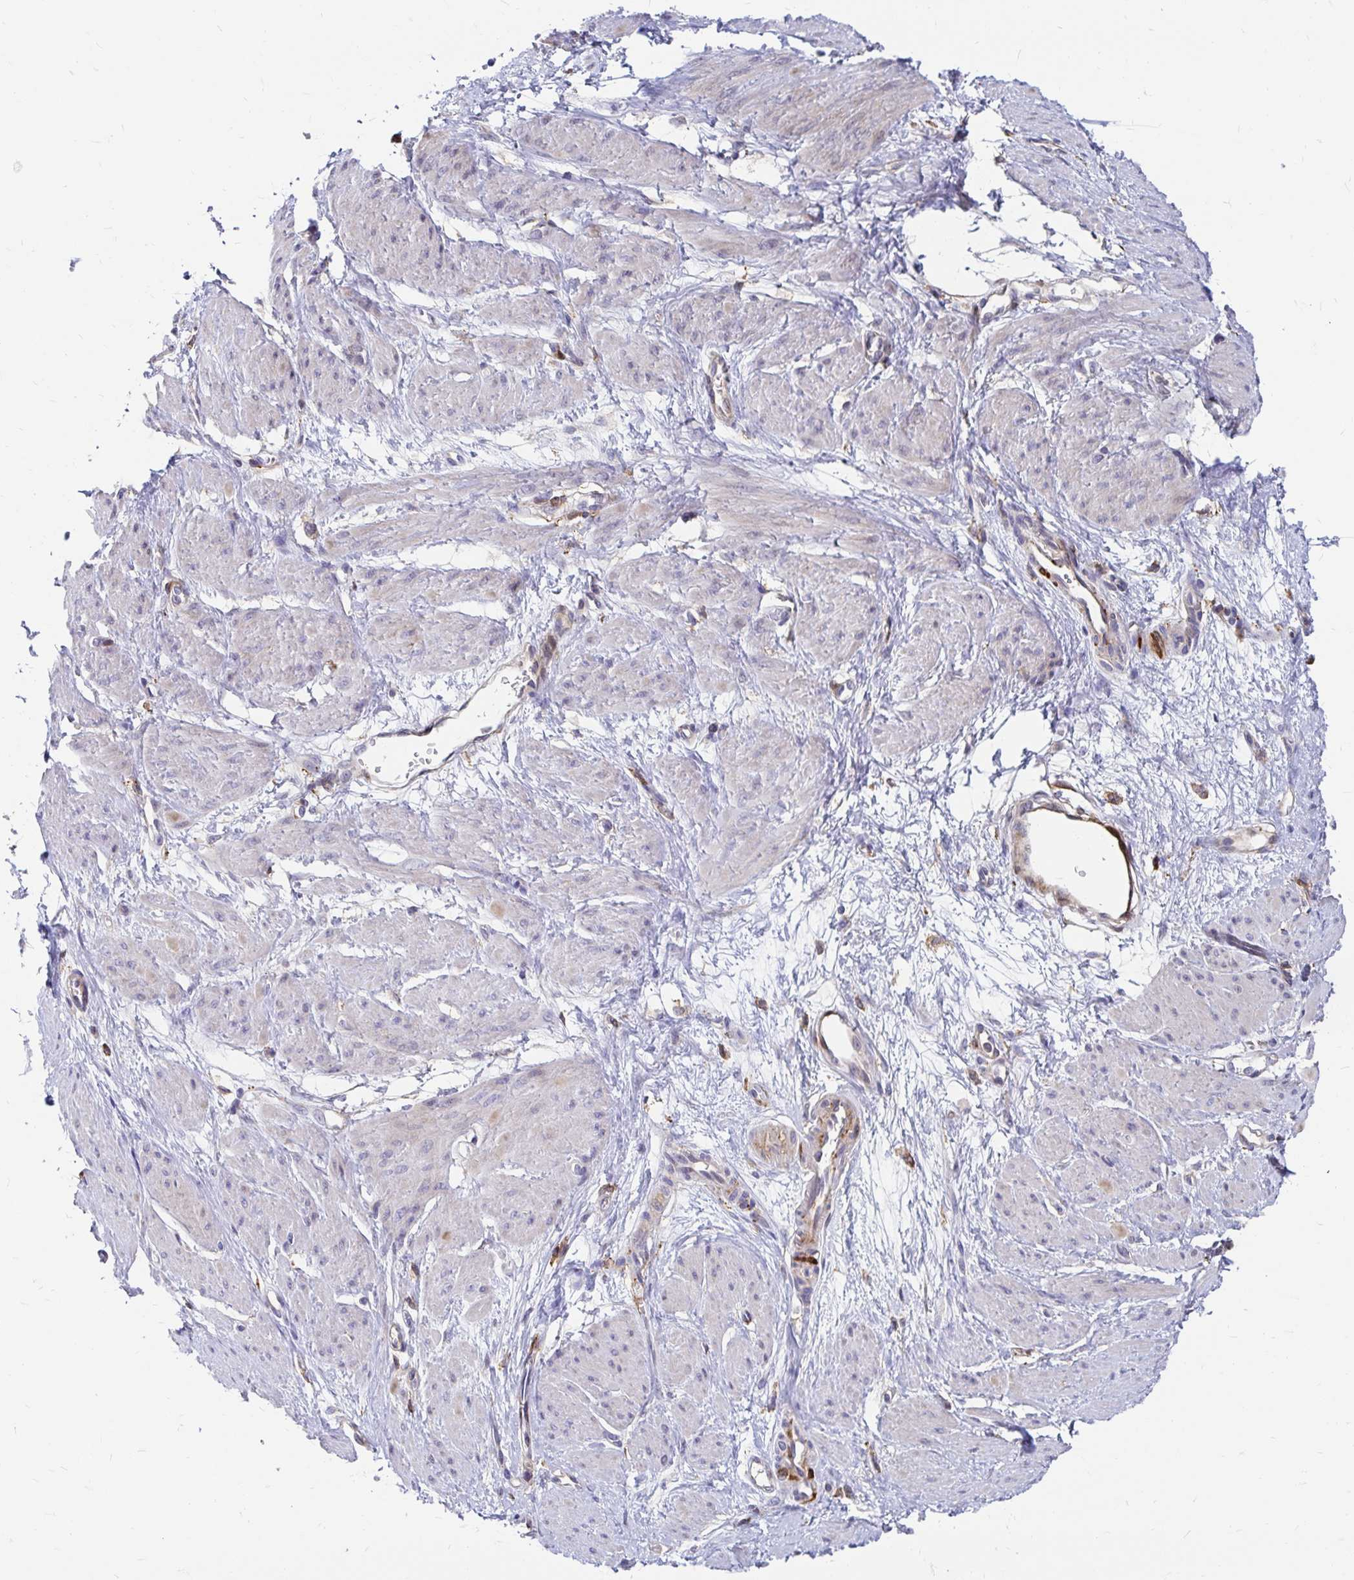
{"staining": {"intensity": "negative", "quantity": "none", "location": "none"}, "tissue": "smooth muscle", "cell_type": "Smooth muscle cells", "image_type": "normal", "snomed": [{"axis": "morphology", "description": "Normal tissue, NOS"}, {"axis": "topography", "description": "Smooth muscle"}, {"axis": "topography", "description": "Uterus"}], "caption": "Human smooth muscle stained for a protein using immunohistochemistry displays no expression in smooth muscle cells.", "gene": "CDKL1", "patient": {"sex": "female", "age": 39}}